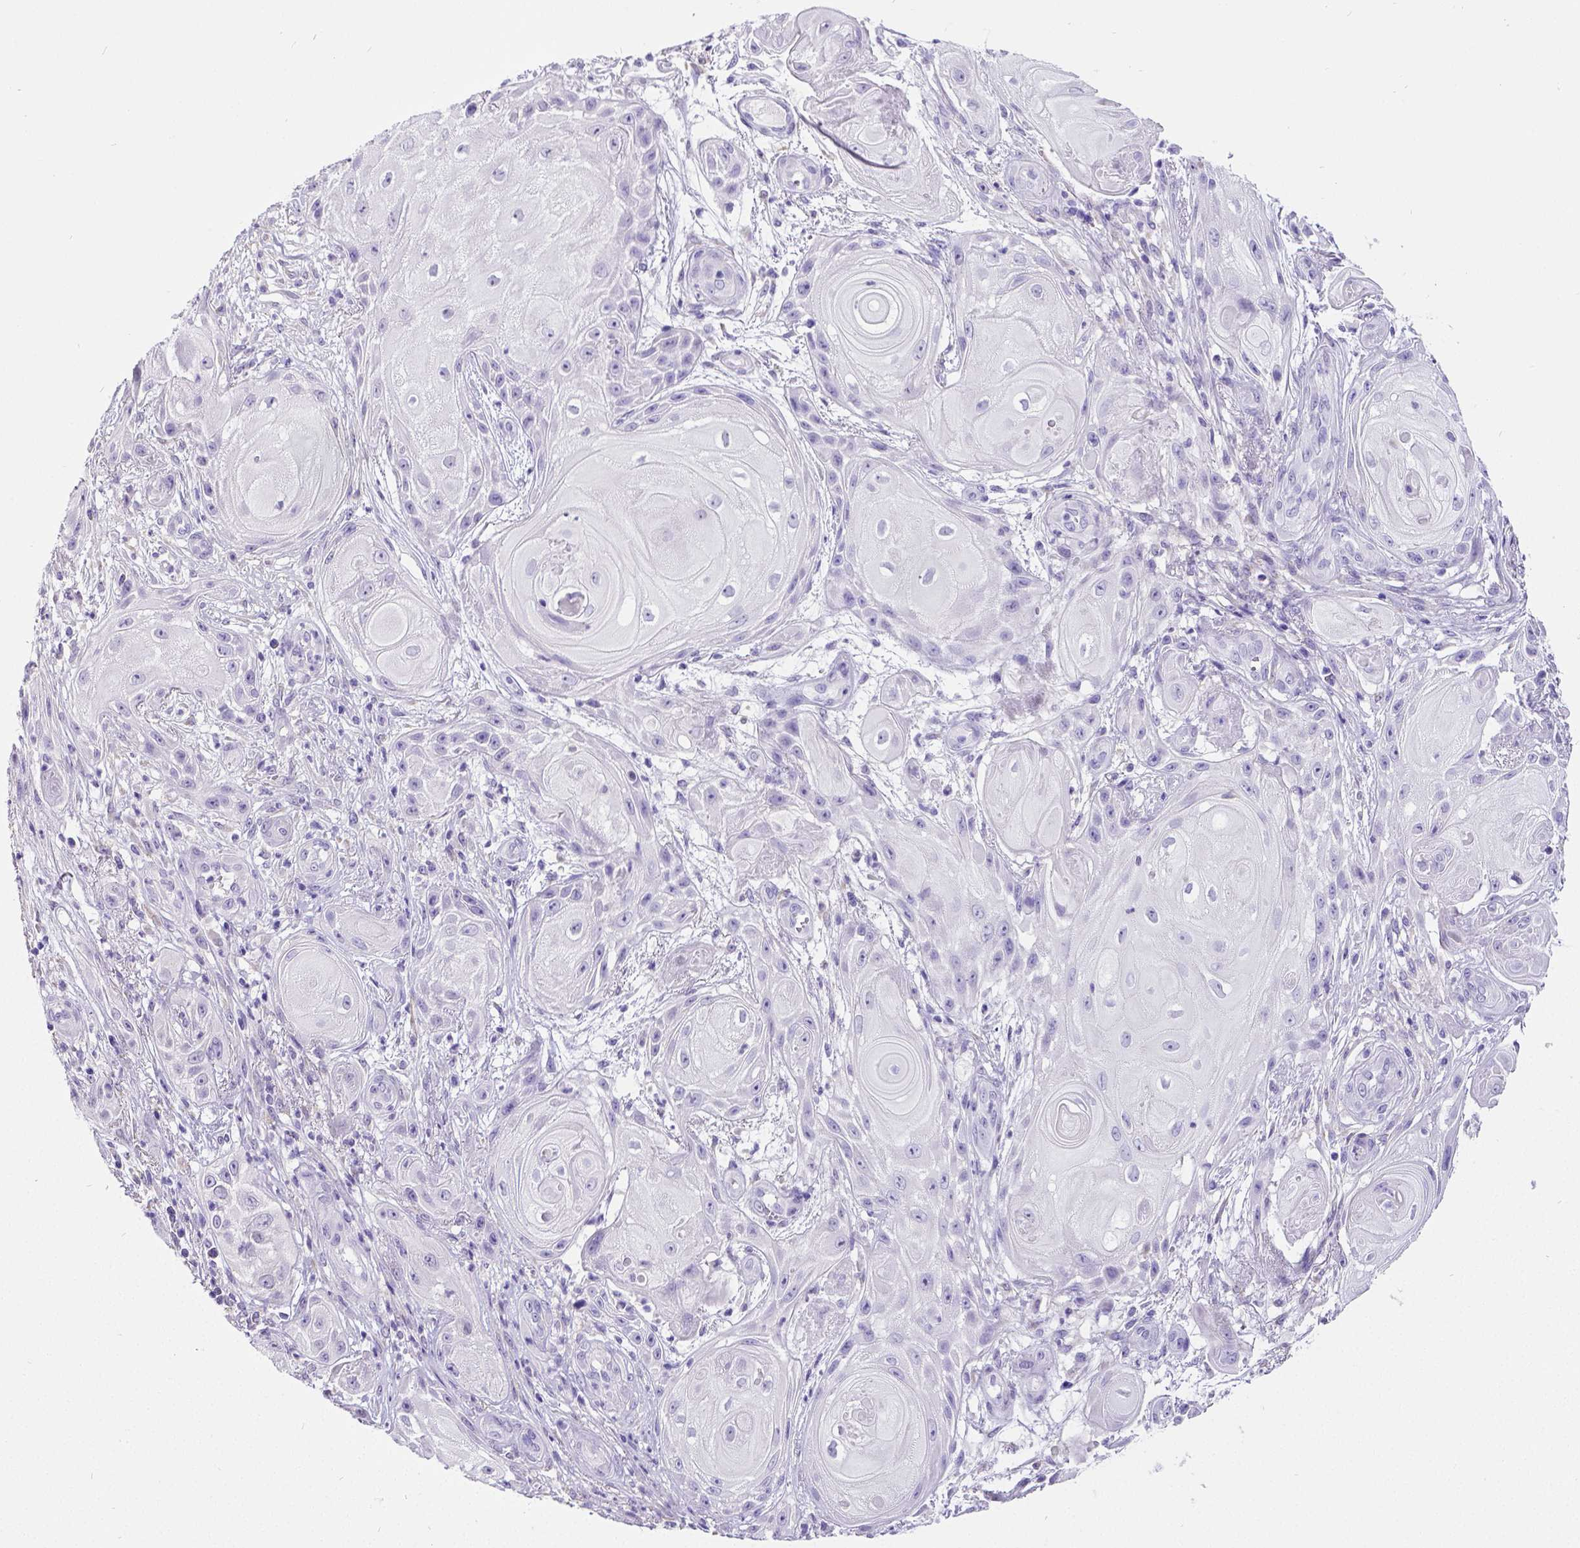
{"staining": {"intensity": "negative", "quantity": "none", "location": "none"}, "tissue": "skin cancer", "cell_type": "Tumor cells", "image_type": "cancer", "snomed": [{"axis": "morphology", "description": "Squamous cell carcinoma, NOS"}, {"axis": "topography", "description": "Skin"}], "caption": "Tumor cells show no significant expression in squamous cell carcinoma (skin).", "gene": "SATB2", "patient": {"sex": "male", "age": 62}}